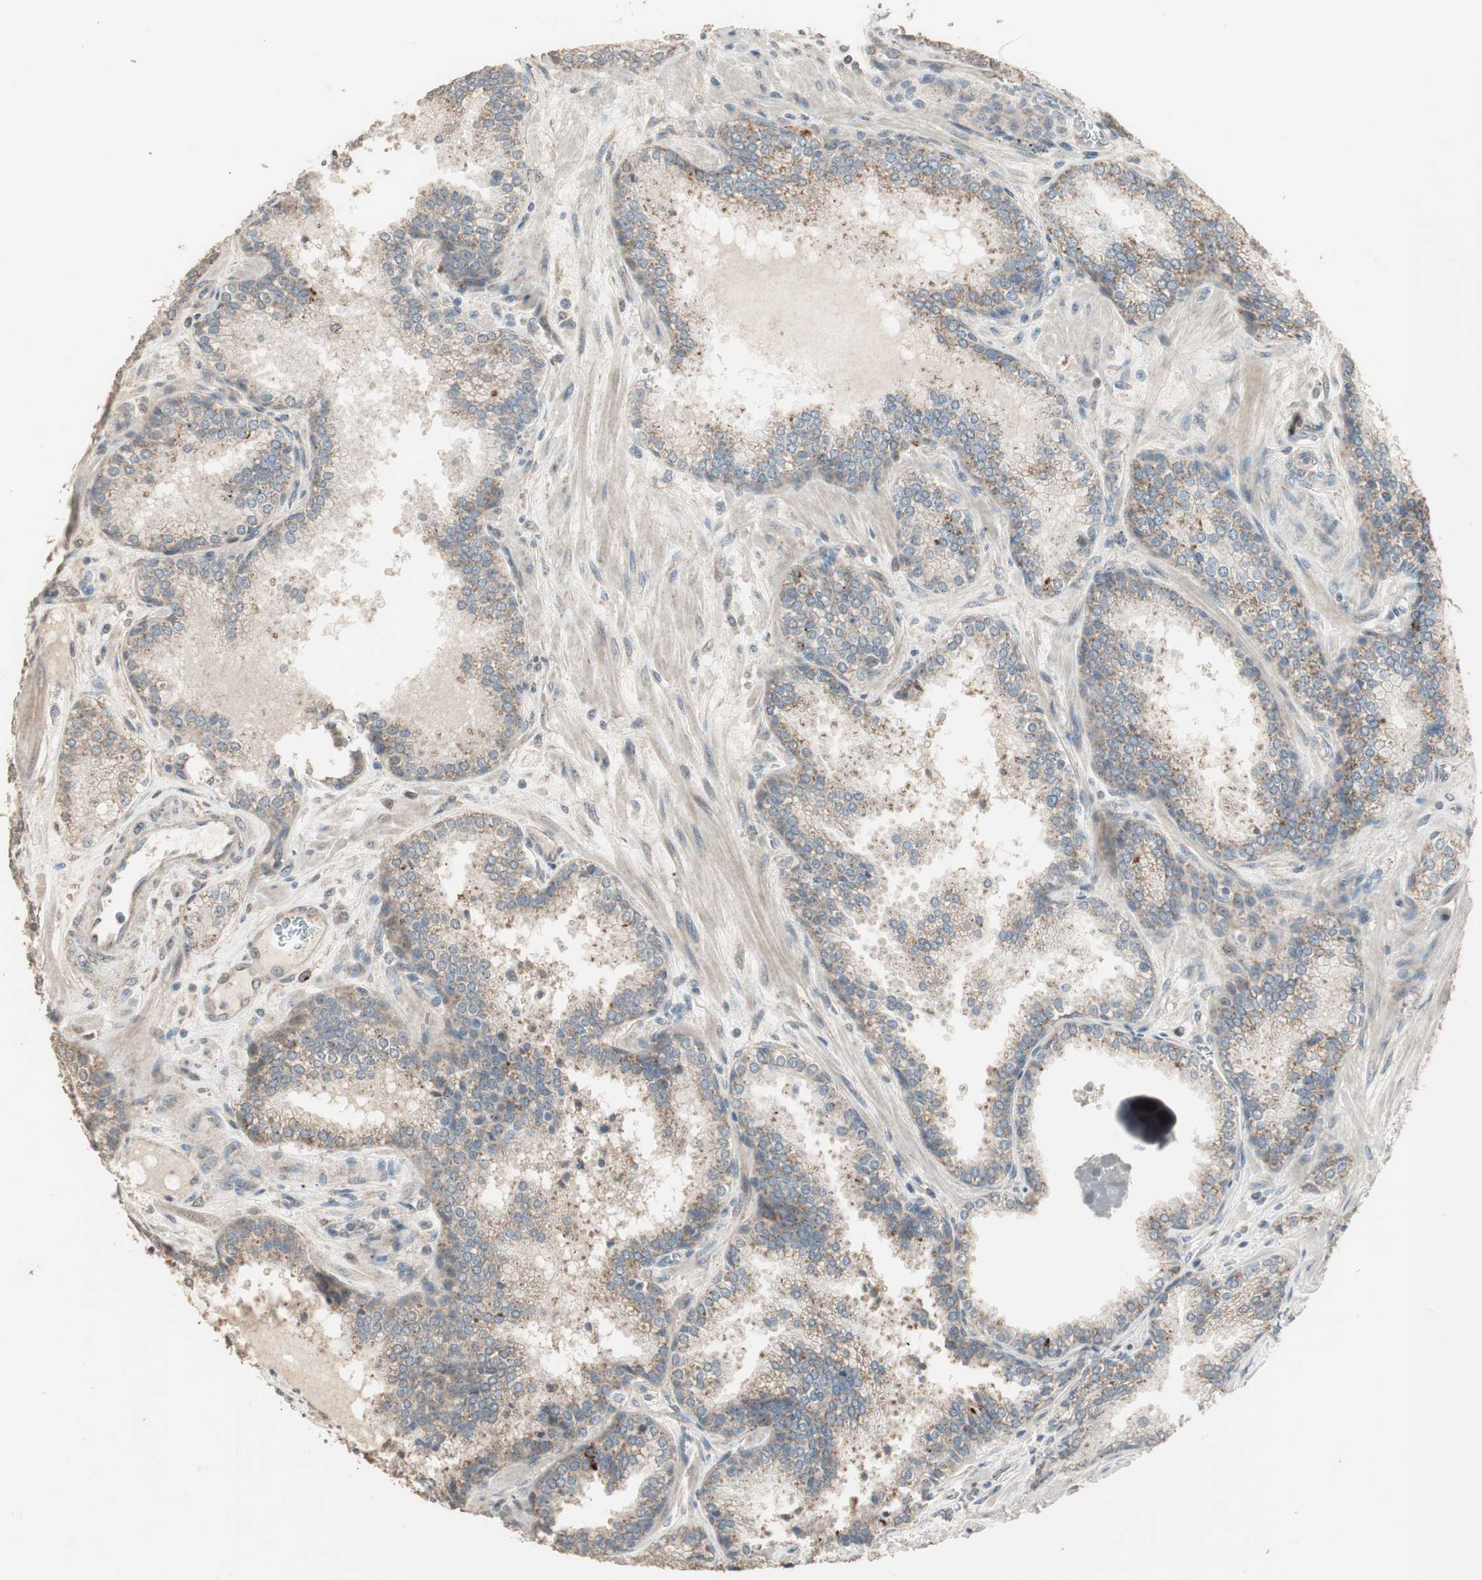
{"staining": {"intensity": "moderate", "quantity": ">75%", "location": "cytoplasmic/membranous"}, "tissue": "prostate cancer", "cell_type": "Tumor cells", "image_type": "cancer", "snomed": [{"axis": "morphology", "description": "Adenocarcinoma, Low grade"}, {"axis": "topography", "description": "Prostate"}], "caption": "IHC (DAB) staining of human adenocarcinoma (low-grade) (prostate) exhibits moderate cytoplasmic/membranous protein positivity in about >75% of tumor cells.", "gene": "RARRES1", "patient": {"sex": "male", "age": 60}}